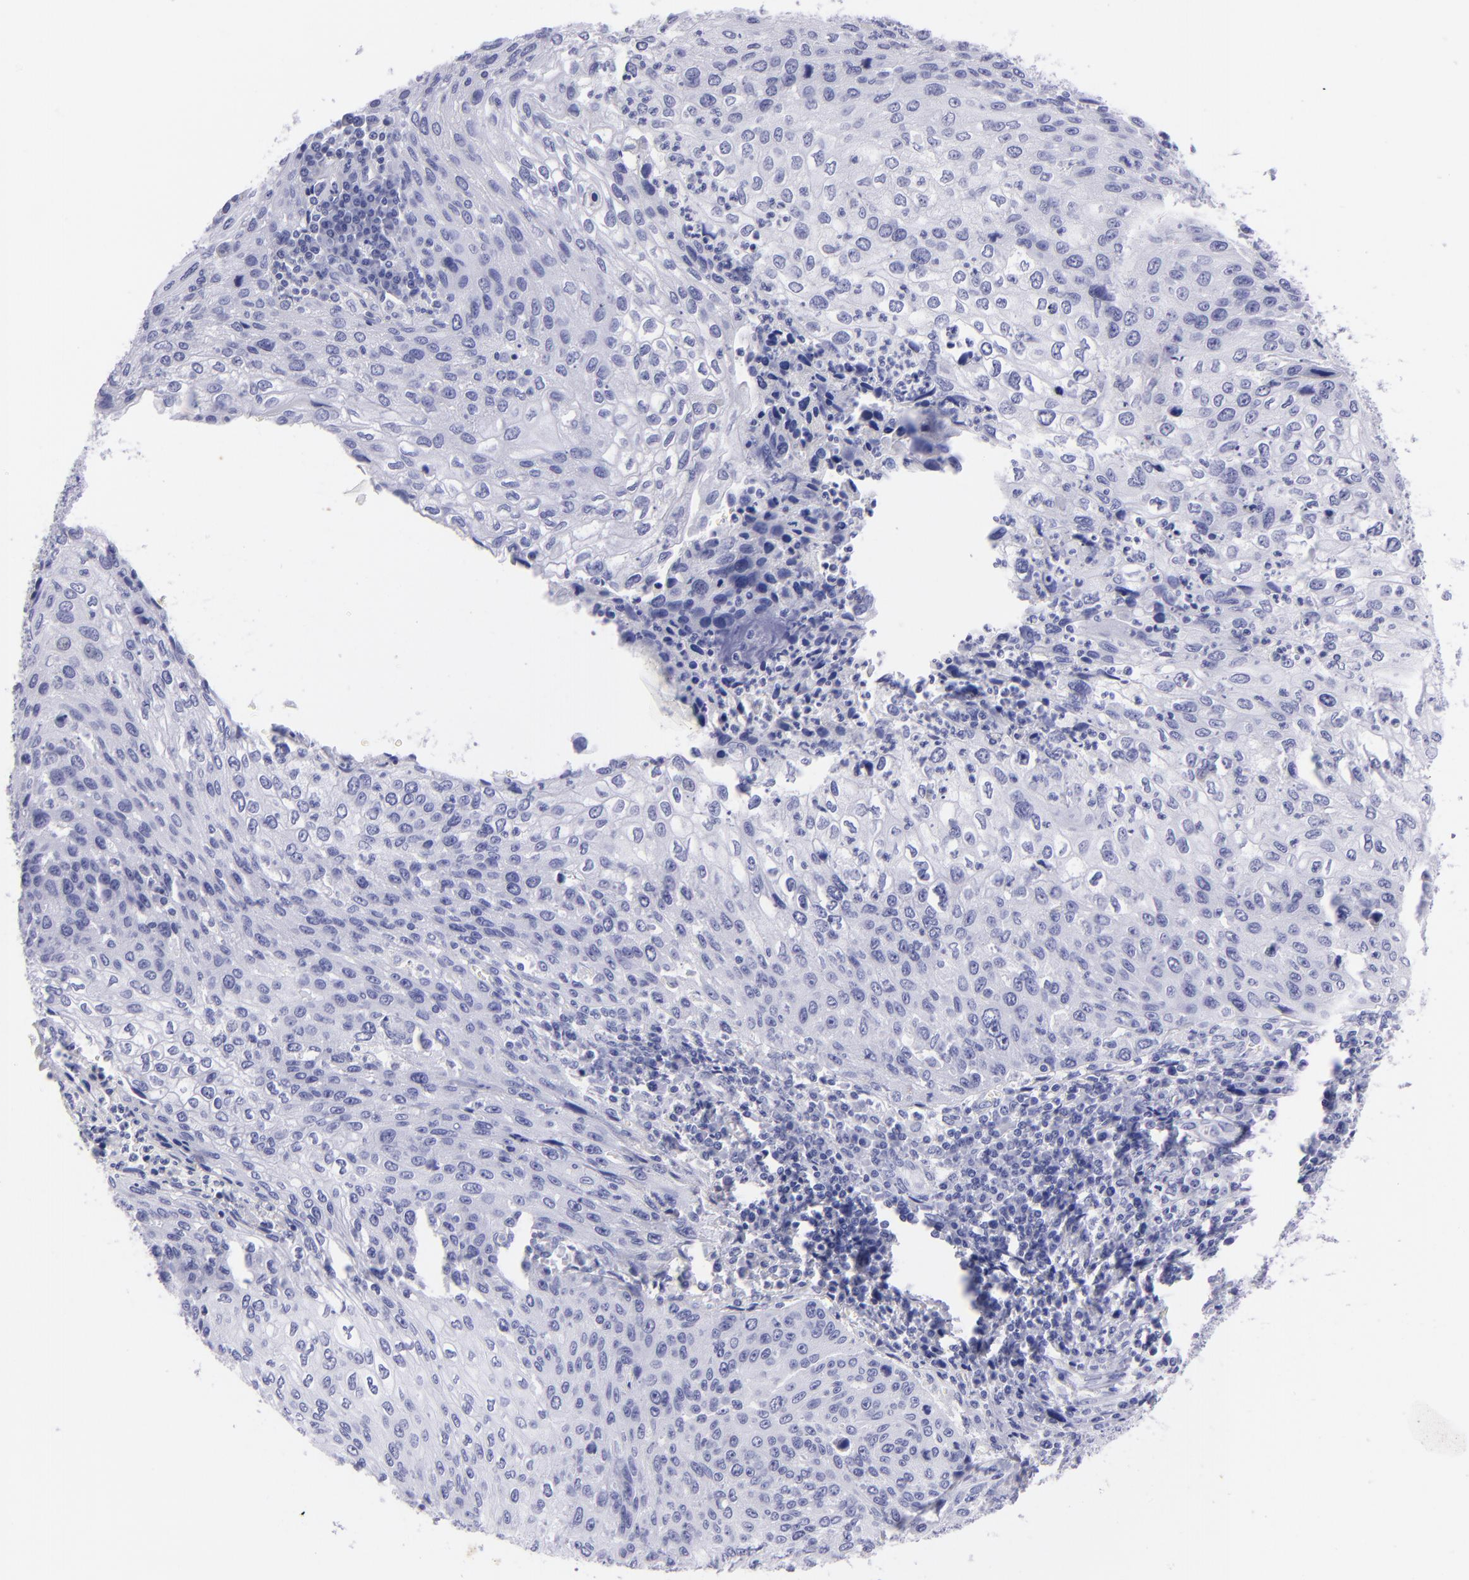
{"staining": {"intensity": "negative", "quantity": "none", "location": "none"}, "tissue": "cervical cancer", "cell_type": "Tumor cells", "image_type": "cancer", "snomed": [{"axis": "morphology", "description": "Squamous cell carcinoma, NOS"}, {"axis": "topography", "description": "Cervix"}], "caption": "Immunohistochemistry (IHC) micrograph of neoplastic tissue: cervical cancer (squamous cell carcinoma) stained with DAB (3,3'-diaminobenzidine) reveals no significant protein staining in tumor cells.", "gene": "PIP", "patient": {"sex": "female", "age": 32}}